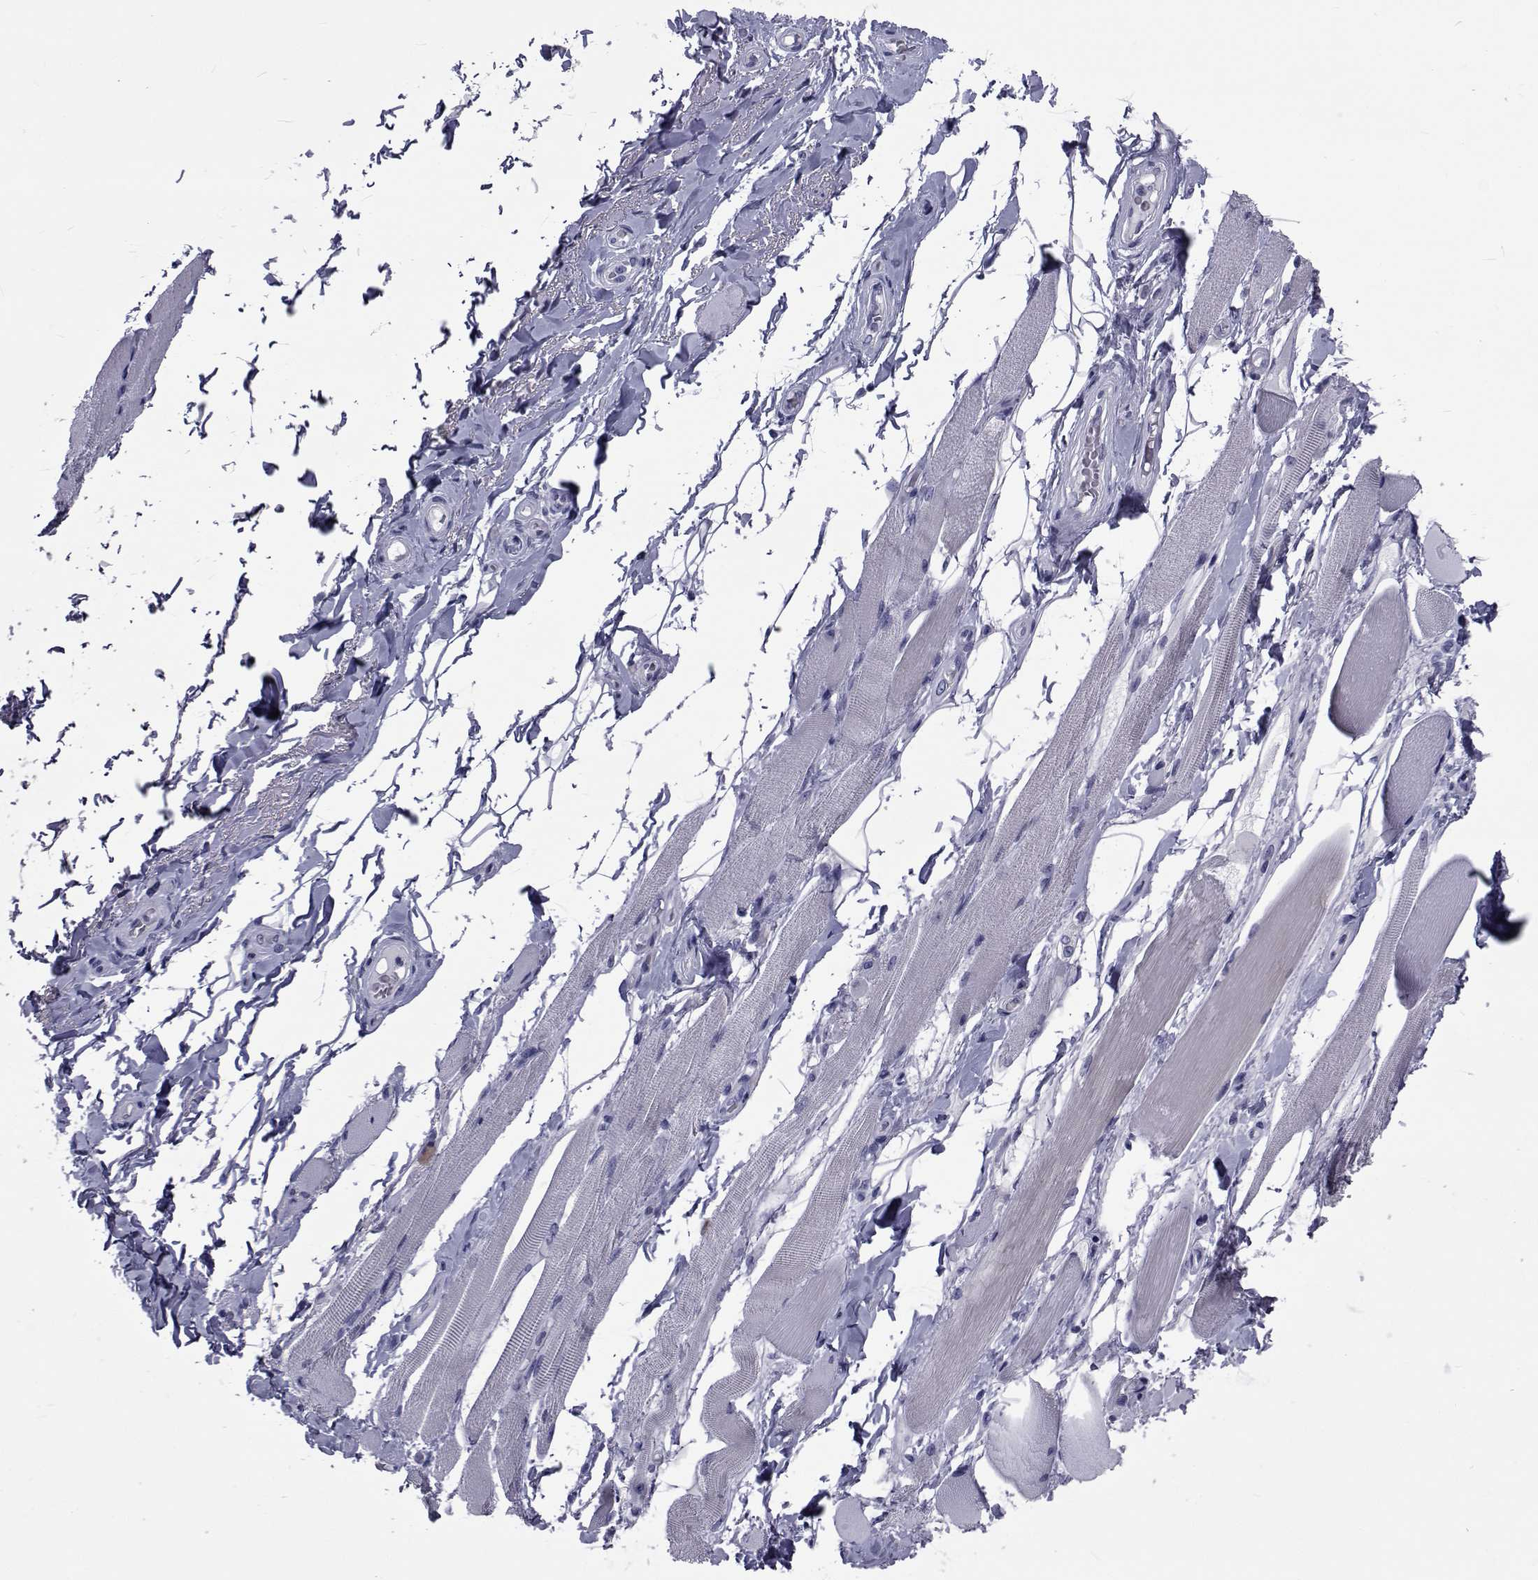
{"staining": {"intensity": "negative", "quantity": "none", "location": "none"}, "tissue": "adipose tissue", "cell_type": "Adipocytes", "image_type": "normal", "snomed": [{"axis": "morphology", "description": "Normal tissue, NOS"}, {"axis": "topography", "description": "Anal"}, {"axis": "topography", "description": "Peripheral nerve tissue"}], "caption": "Protein analysis of benign adipose tissue displays no significant staining in adipocytes.", "gene": "GKAP1", "patient": {"sex": "male", "age": 53}}